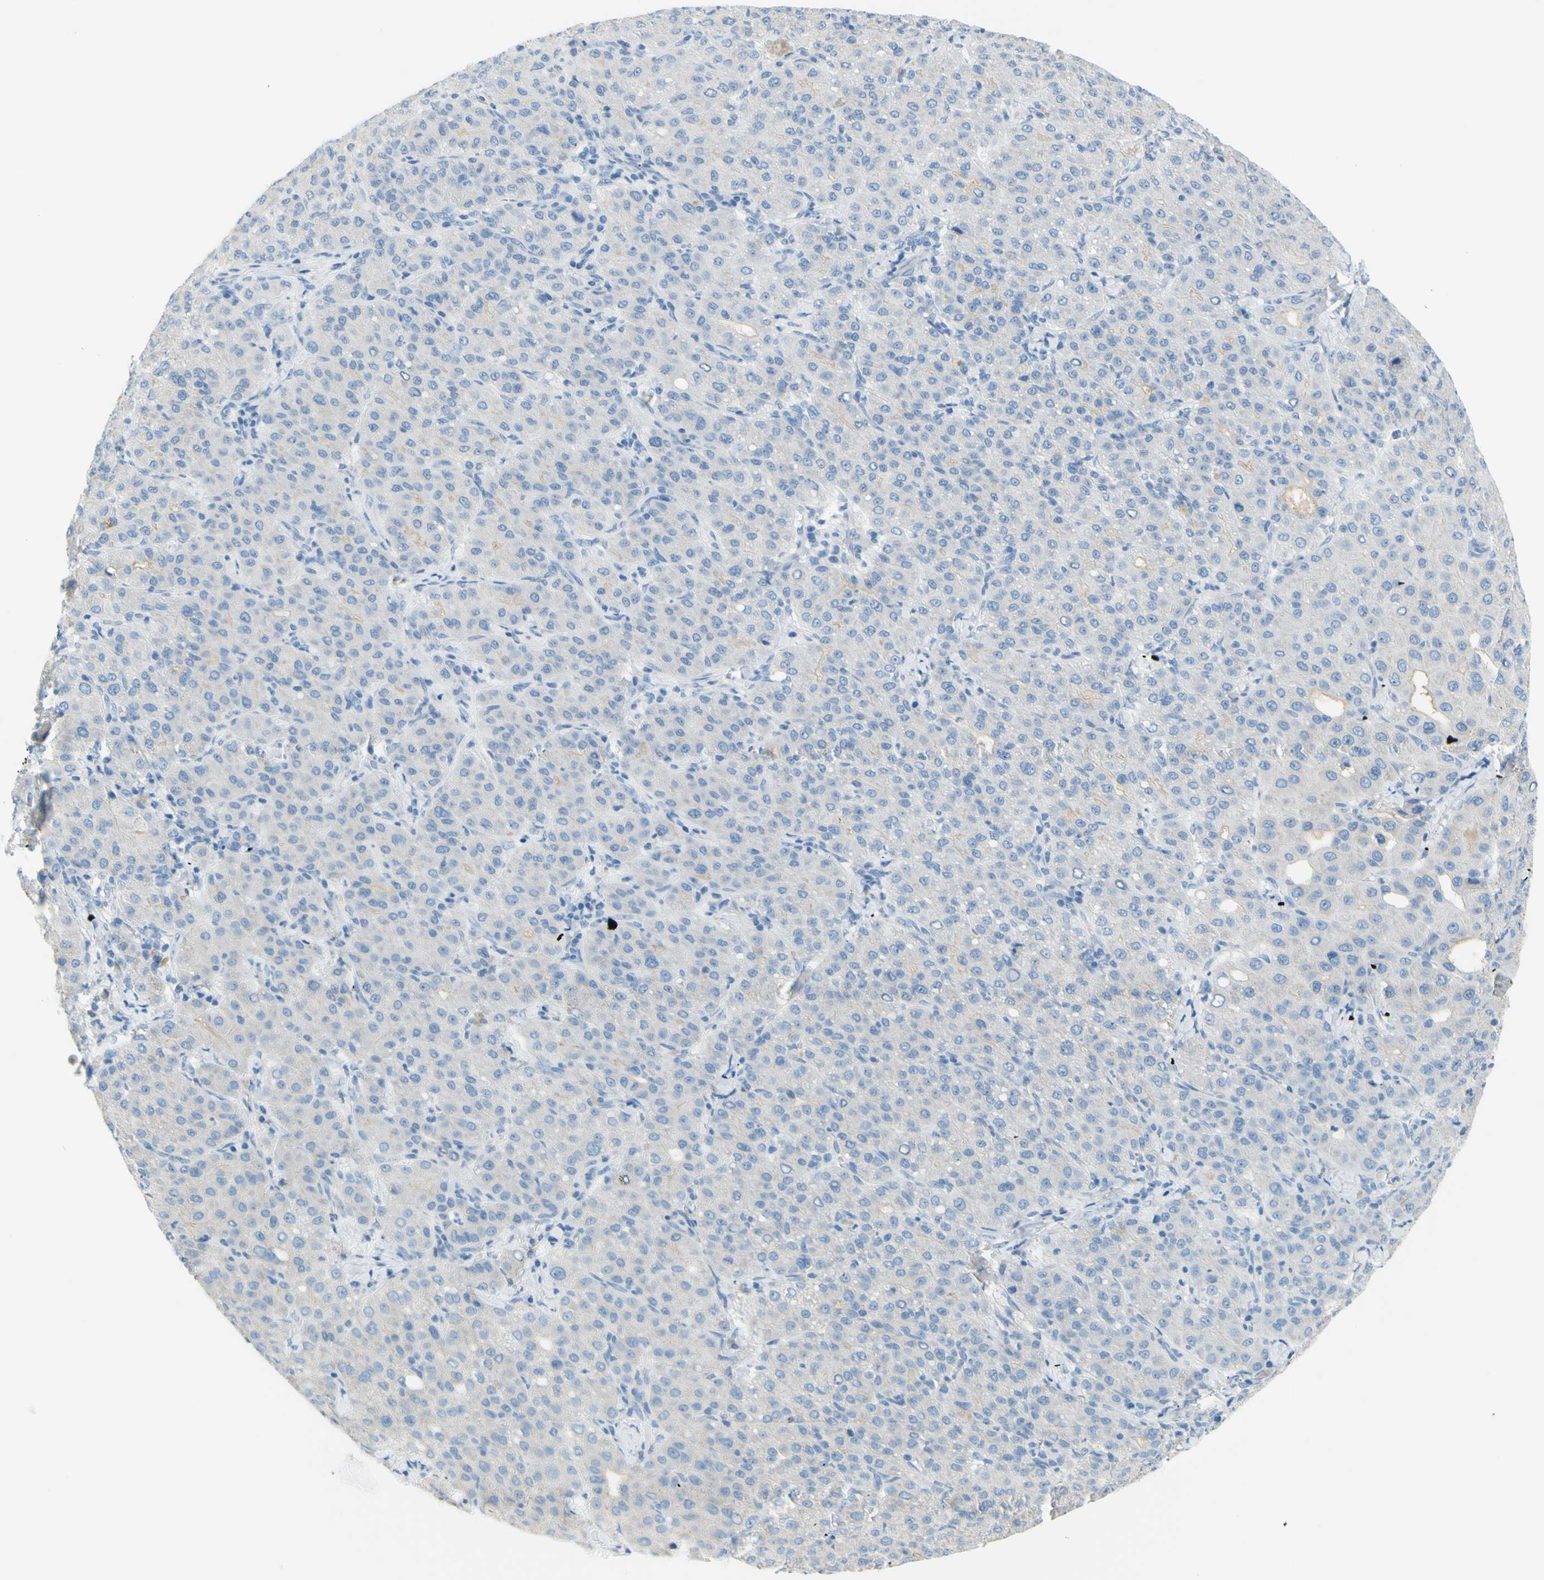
{"staining": {"intensity": "weak", "quantity": "<25%", "location": "cytoplasmic/membranous"}, "tissue": "liver cancer", "cell_type": "Tumor cells", "image_type": "cancer", "snomed": [{"axis": "morphology", "description": "Carcinoma, Hepatocellular, NOS"}, {"axis": "topography", "description": "Liver"}], "caption": "Immunohistochemical staining of liver cancer (hepatocellular carcinoma) exhibits no significant expression in tumor cells.", "gene": "SLC1A2", "patient": {"sex": "male", "age": 65}}